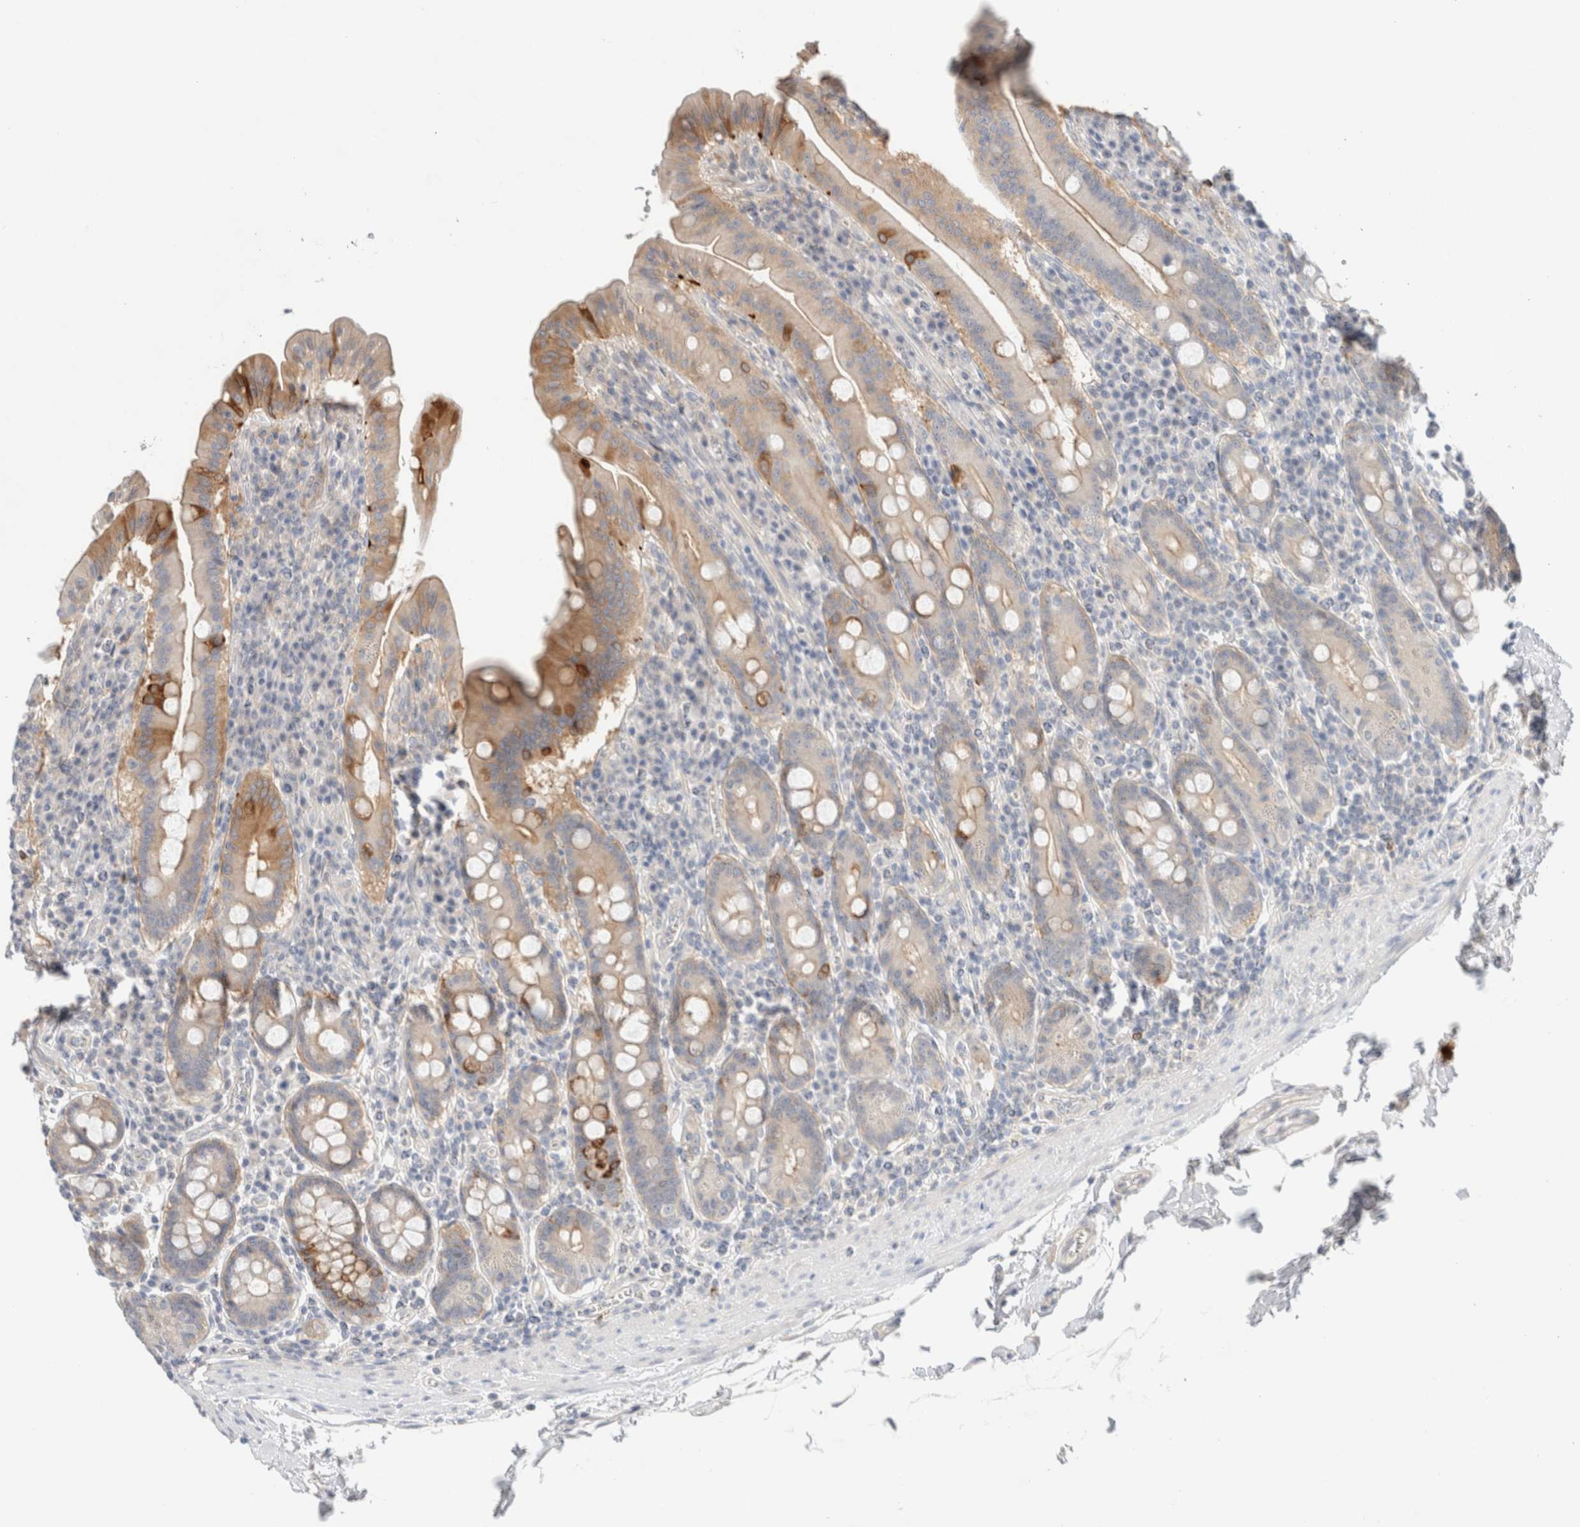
{"staining": {"intensity": "strong", "quantity": "<25%", "location": "cytoplasmic/membranous"}, "tissue": "duodenum", "cell_type": "Glandular cells", "image_type": "normal", "snomed": [{"axis": "morphology", "description": "Normal tissue, NOS"}, {"axis": "morphology", "description": "Adenocarcinoma, NOS"}, {"axis": "topography", "description": "Pancreas"}, {"axis": "topography", "description": "Duodenum"}], "caption": "DAB immunohistochemical staining of unremarkable duodenum demonstrates strong cytoplasmic/membranous protein expression in approximately <25% of glandular cells. Nuclei are stained in blue.", "gene": "SDR16C5", "patient": {"sex": "male", "age": 50}}